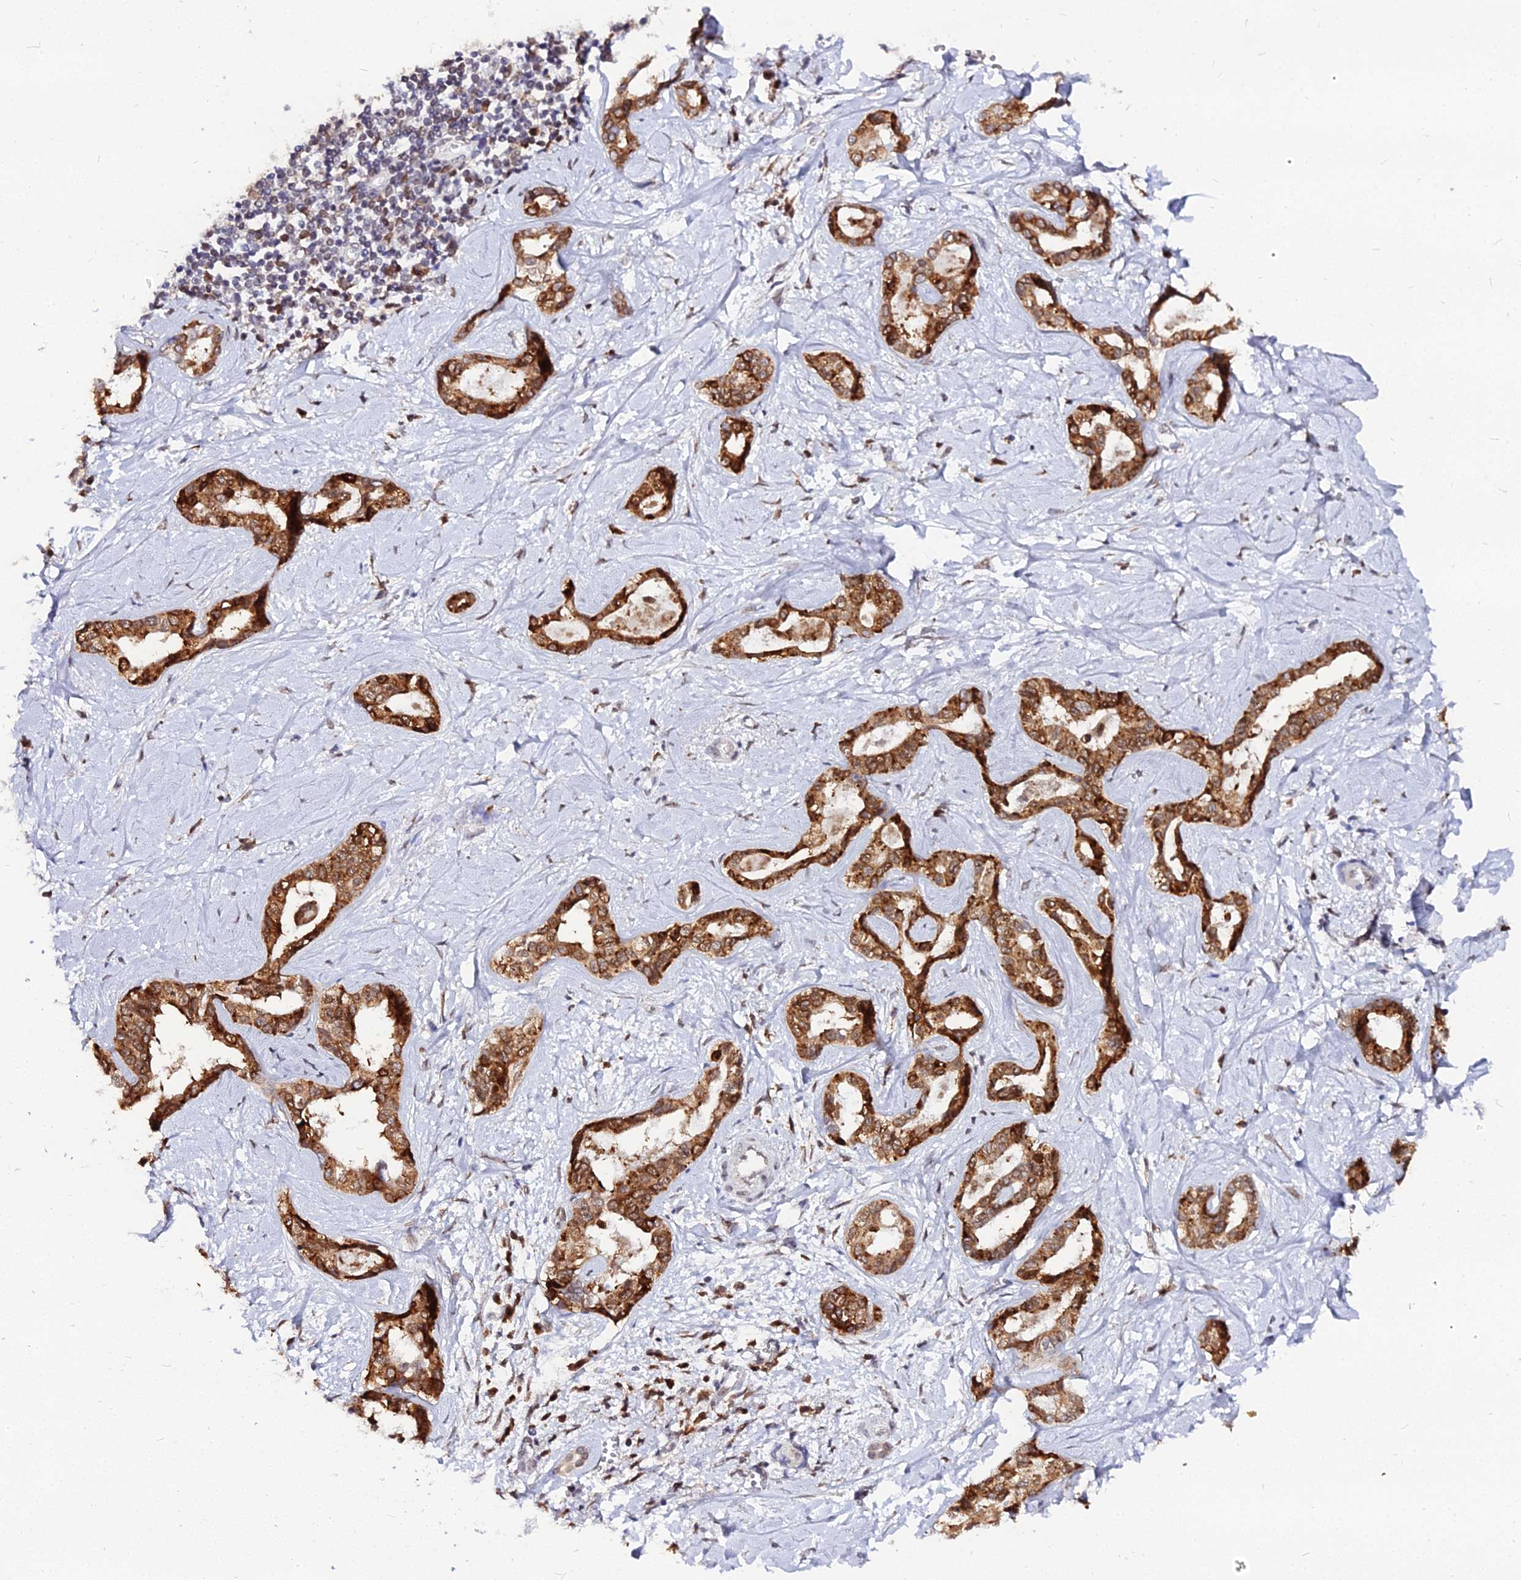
{"staining": {"intensity": "strong", "quantity": ">75%", "location": "cytoplasmic/membranous"}, "tissue": "liver cancer", "cell_type": "Tumor cells", "image_type": "cancer", "snomed": [{"axis": "morphology", "description": "Cholangiocarcinoma"}, {"axis": "topography", "description": "Liver"}], "caption": "This histopathology image exhibits immunohistochemistry (IHC) staining of human cholangiocarcinoma (liver), with high strong cytoplasmic/membranous positivity in approximately >75% of tumor cells.", "gene": "RNF121", "patient": {"sex": "female", "age": 77}}